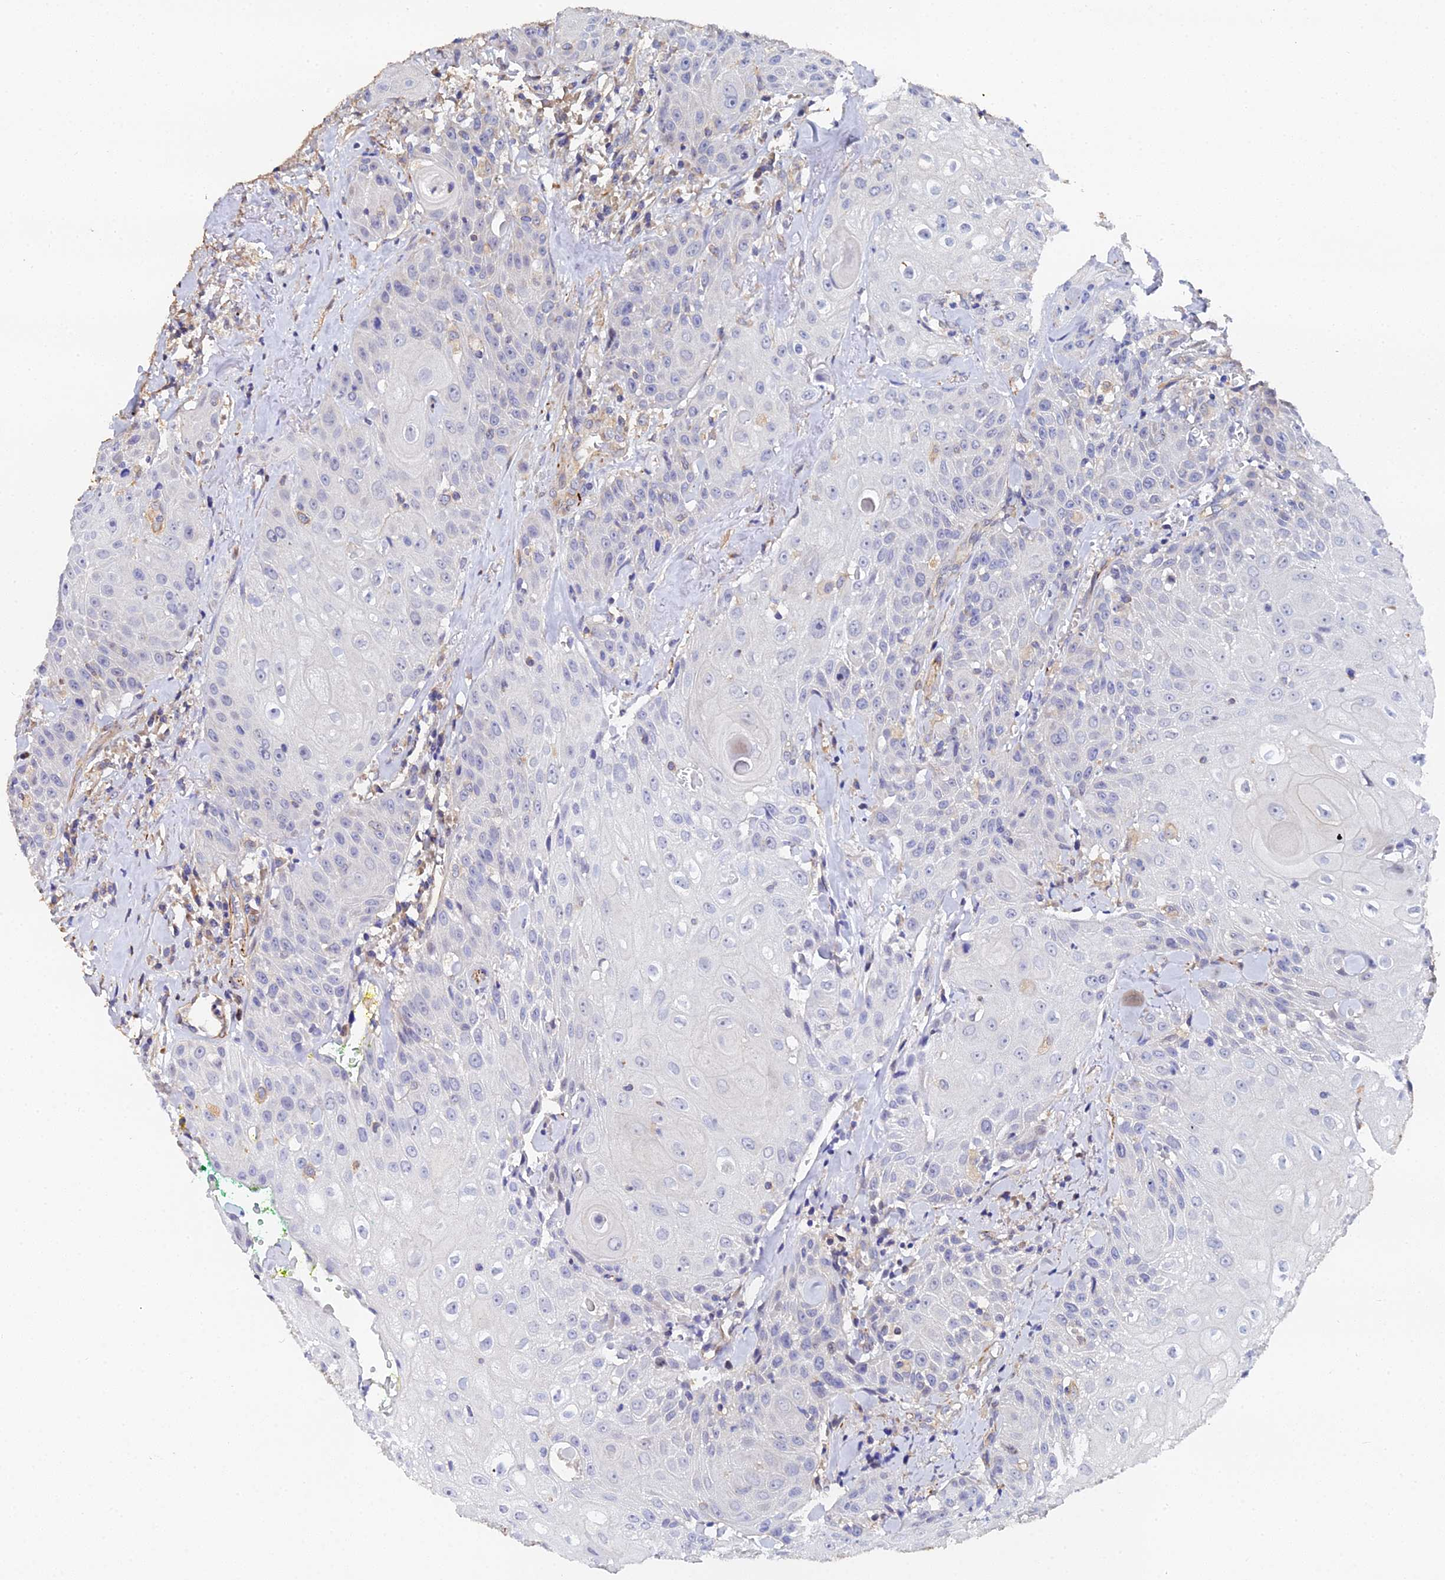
{"staining": {"intensity": "negative", "quantity": "none", "location": "none"}, "tissue": "head and neck cancer", "cell_type": "Tumor cells", "image_type": "cancer", "snomed": [{"axis": "morphology", "description": "Squamous cell carcinoma, NOS"}, {"axis": "topography", "description": "Oral tissue"}, {"axis": "topography", "description": "Head-Neck"}], "caption": "The micrograph displays no staining of tumor cells in head and neck squamous cell carcinoma.", "gene": "ENSG00000268674", "patient": {"sex": "female", "age": 82}}